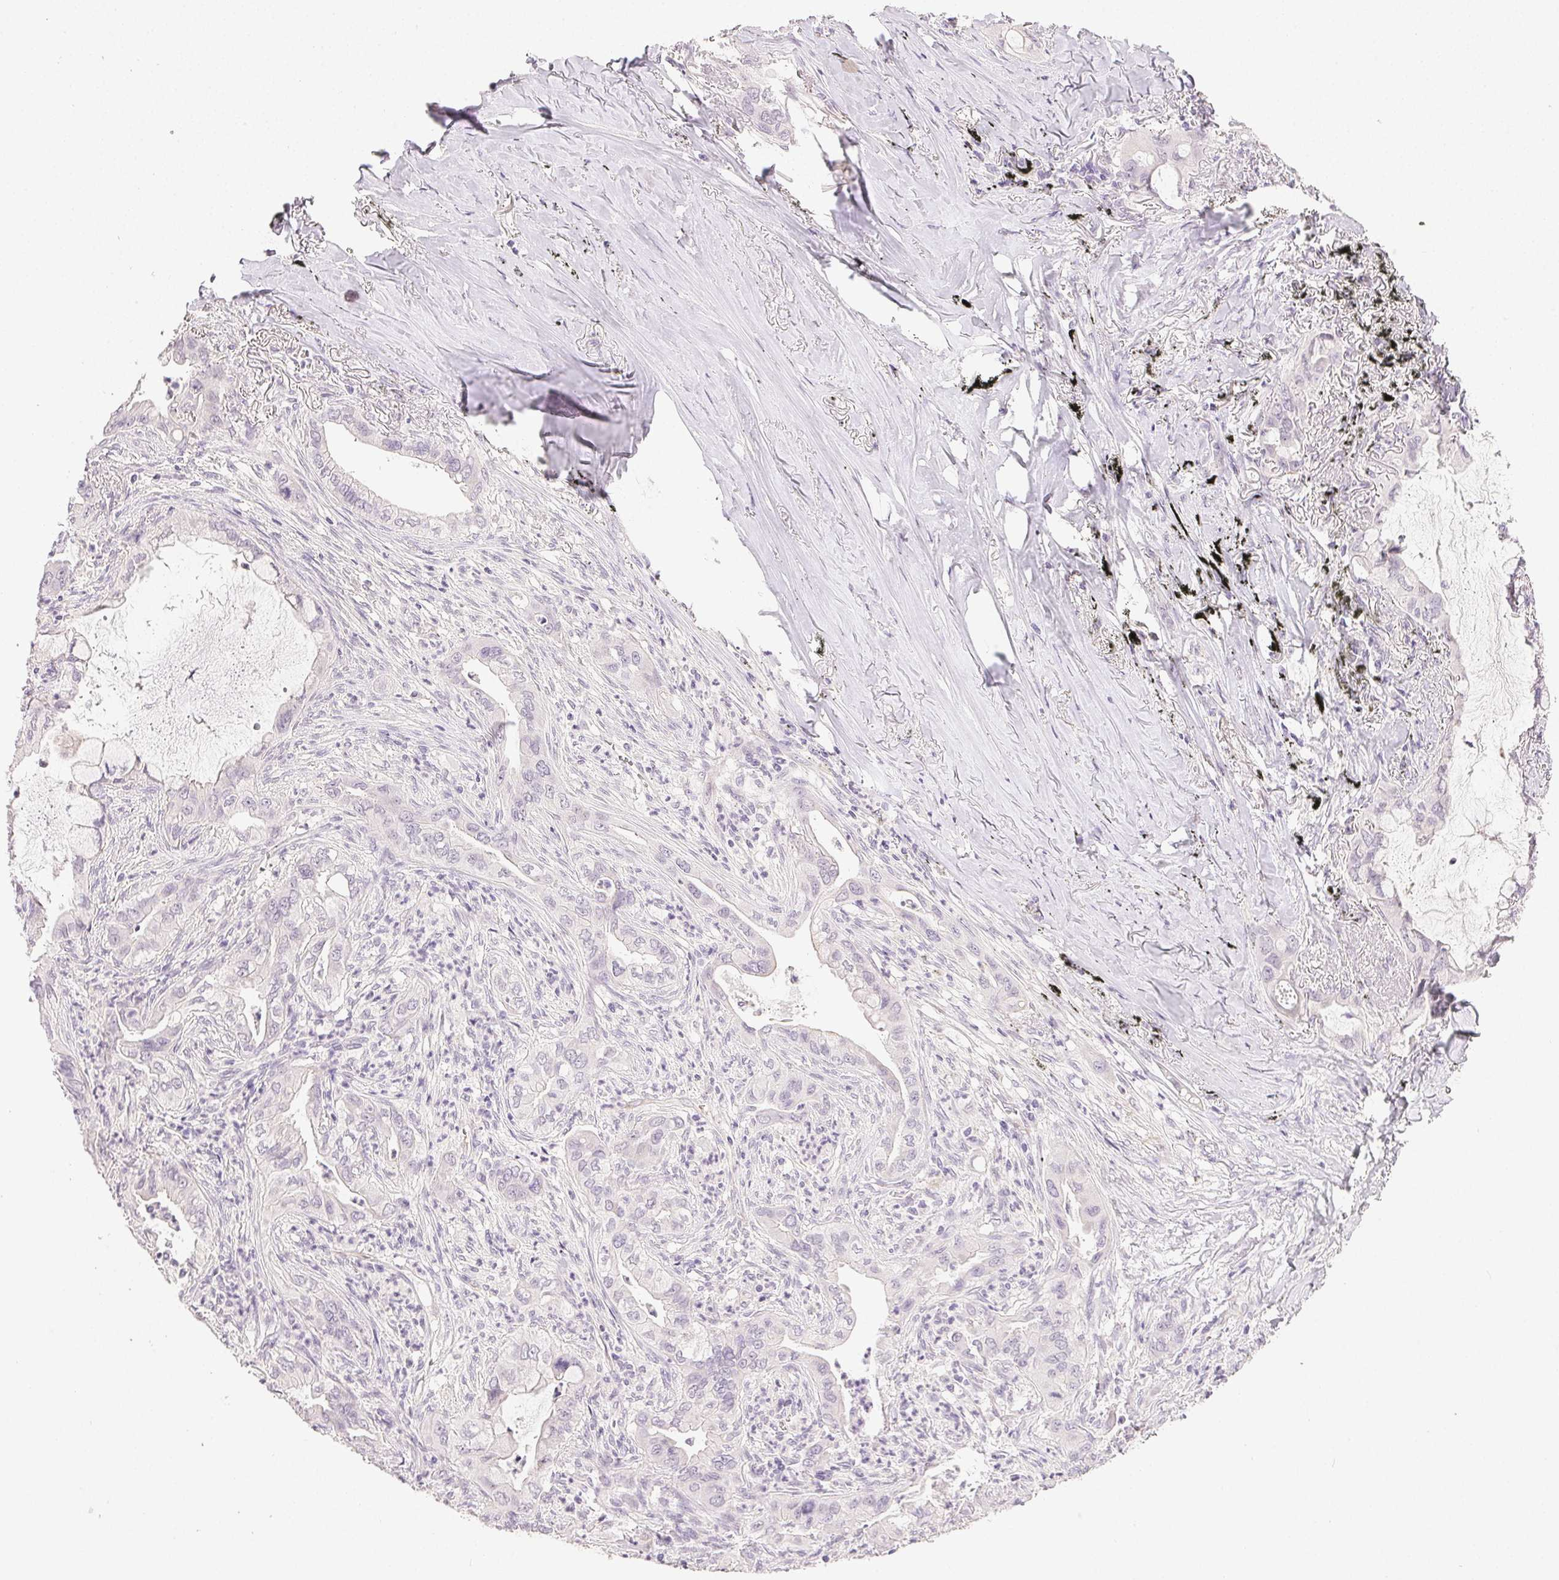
{"staining": {"intensity": "negative", "quantity": "none", "location": "none"}, "tissue": "lung cancer", "cell_type": "Tumor cells", "image_type": "cancer", "snomed": [{"axis": "morphology", "description": "Adenocarcinoma, NOS"}, {"axis": "topography", "description": "Lung"}], "caption": "A histopathology image of lung cancer (adenocarcinoma) stained for a protein displays no brown staining in tumor cells.", "gene": "PLCB1", "patient": {"sex": "male", "age": 65}}